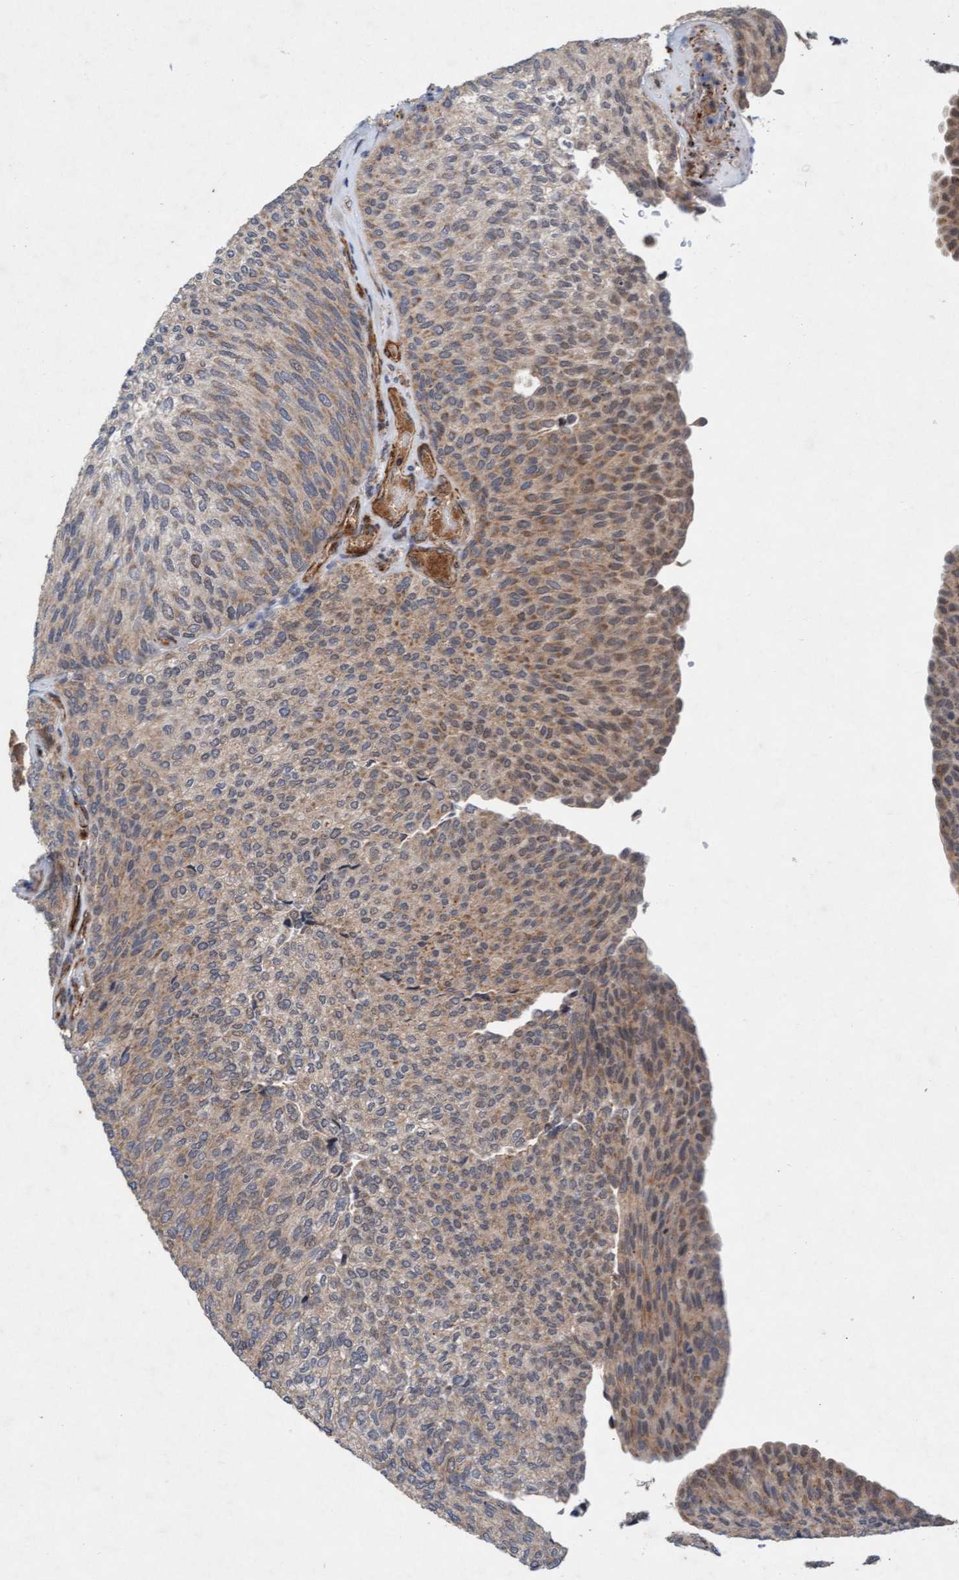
{"staining": {"intensity": "weak", "quantity": "25%-75%", "location": "cytoplasmic/membranous"}, "tissue": "urothelial cancer", "cell_type": "Tumor cells", "image_type": "cancer", "snomed": [{"axis": "morphology", "description": "Urothelial carcinoma, Low grade"}, {"axis": "topography", "description": "Urinary bladder"}], "caption": "This image reveals urothelial cancer stained with IHC to label a protein in brown. The cytoplasmic/membranous of tumor cells show weak positivity for the protein. Nuclei are counter-stained blue.", "gene": "TMEM70", "patient": {"sex": "female", "age": 79}}